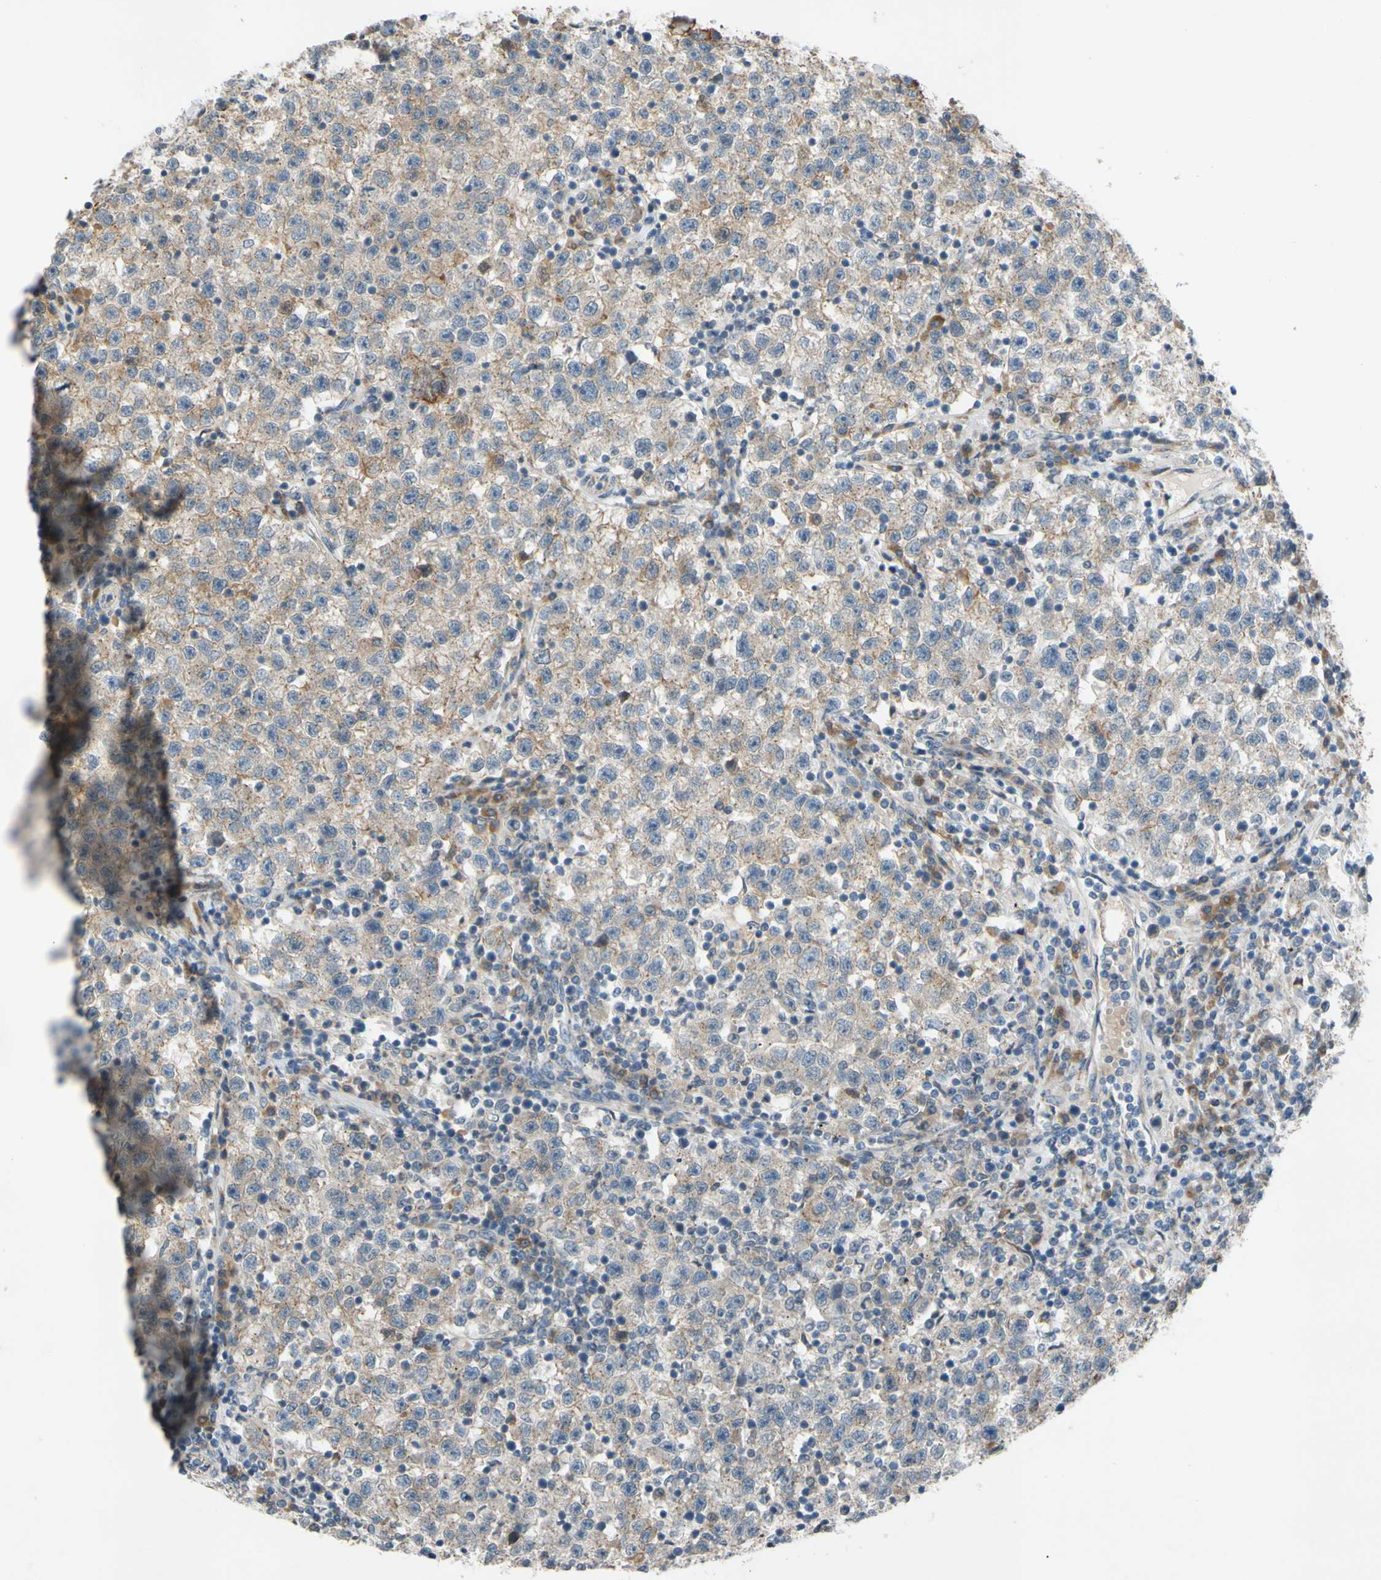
{"staining": {"intensity": "weak", "quantity": ">75%", "location": "cytoplasmic/membranous"}, "tissue": "testis cancer", "cell_type": "Tumor cells", "image_type": "cancer", "snomed": [{"axis": "morphology", "description": "Seminoma, NOS"}, {"axis": "topography", "description": "Testis"}], "caption": "Immunohistochemistry (DAB) staining of human testis cancer (seminoma) shows weak cytoplasmic/membranous protein staining in approximately >75% of tumor cells.", "gene": "ADD2", "patient": {"sex": "male", "age": 22}}